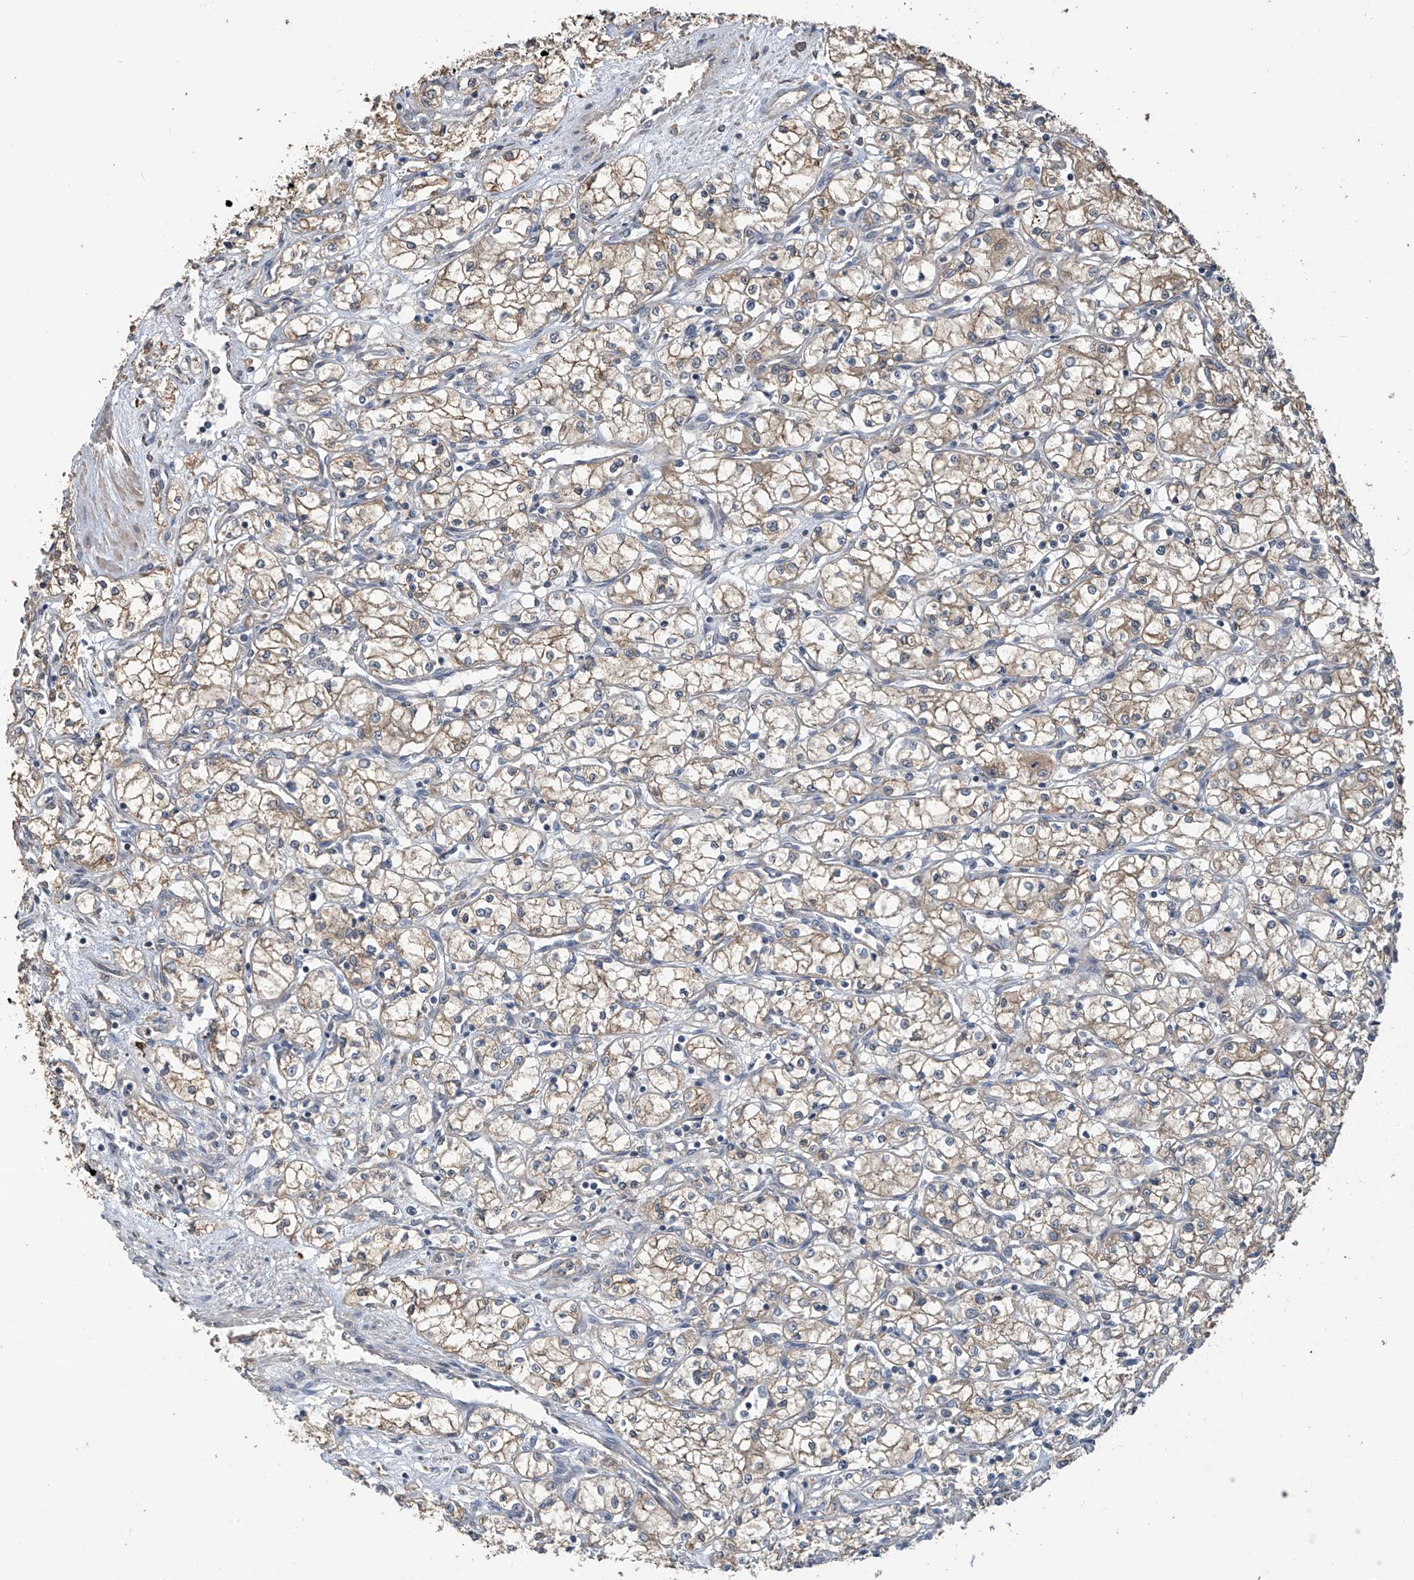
{"staining": {"intensity": "weak", "quantity": "25%-75%", "location": "cytoplasmic/membranous"}, "tissue": "renal cancer", "cell_type": "Tumor cells", "image_type": "cancer", "snomed": [{"axis": "morphology", "description": "Adenocarcinoma, NOS"}, {"axis": "topography", "description": "Kidney"}], "caption": "Immunohistochemical staining of human renal cancer (adenocarcinoma) displays low levels of weak cytoplasmic/membranous expression in approximately 25%-75% of tumor cells.", "gene": "PHACTR4", "patient": {"sex": "male", "age": 59}}